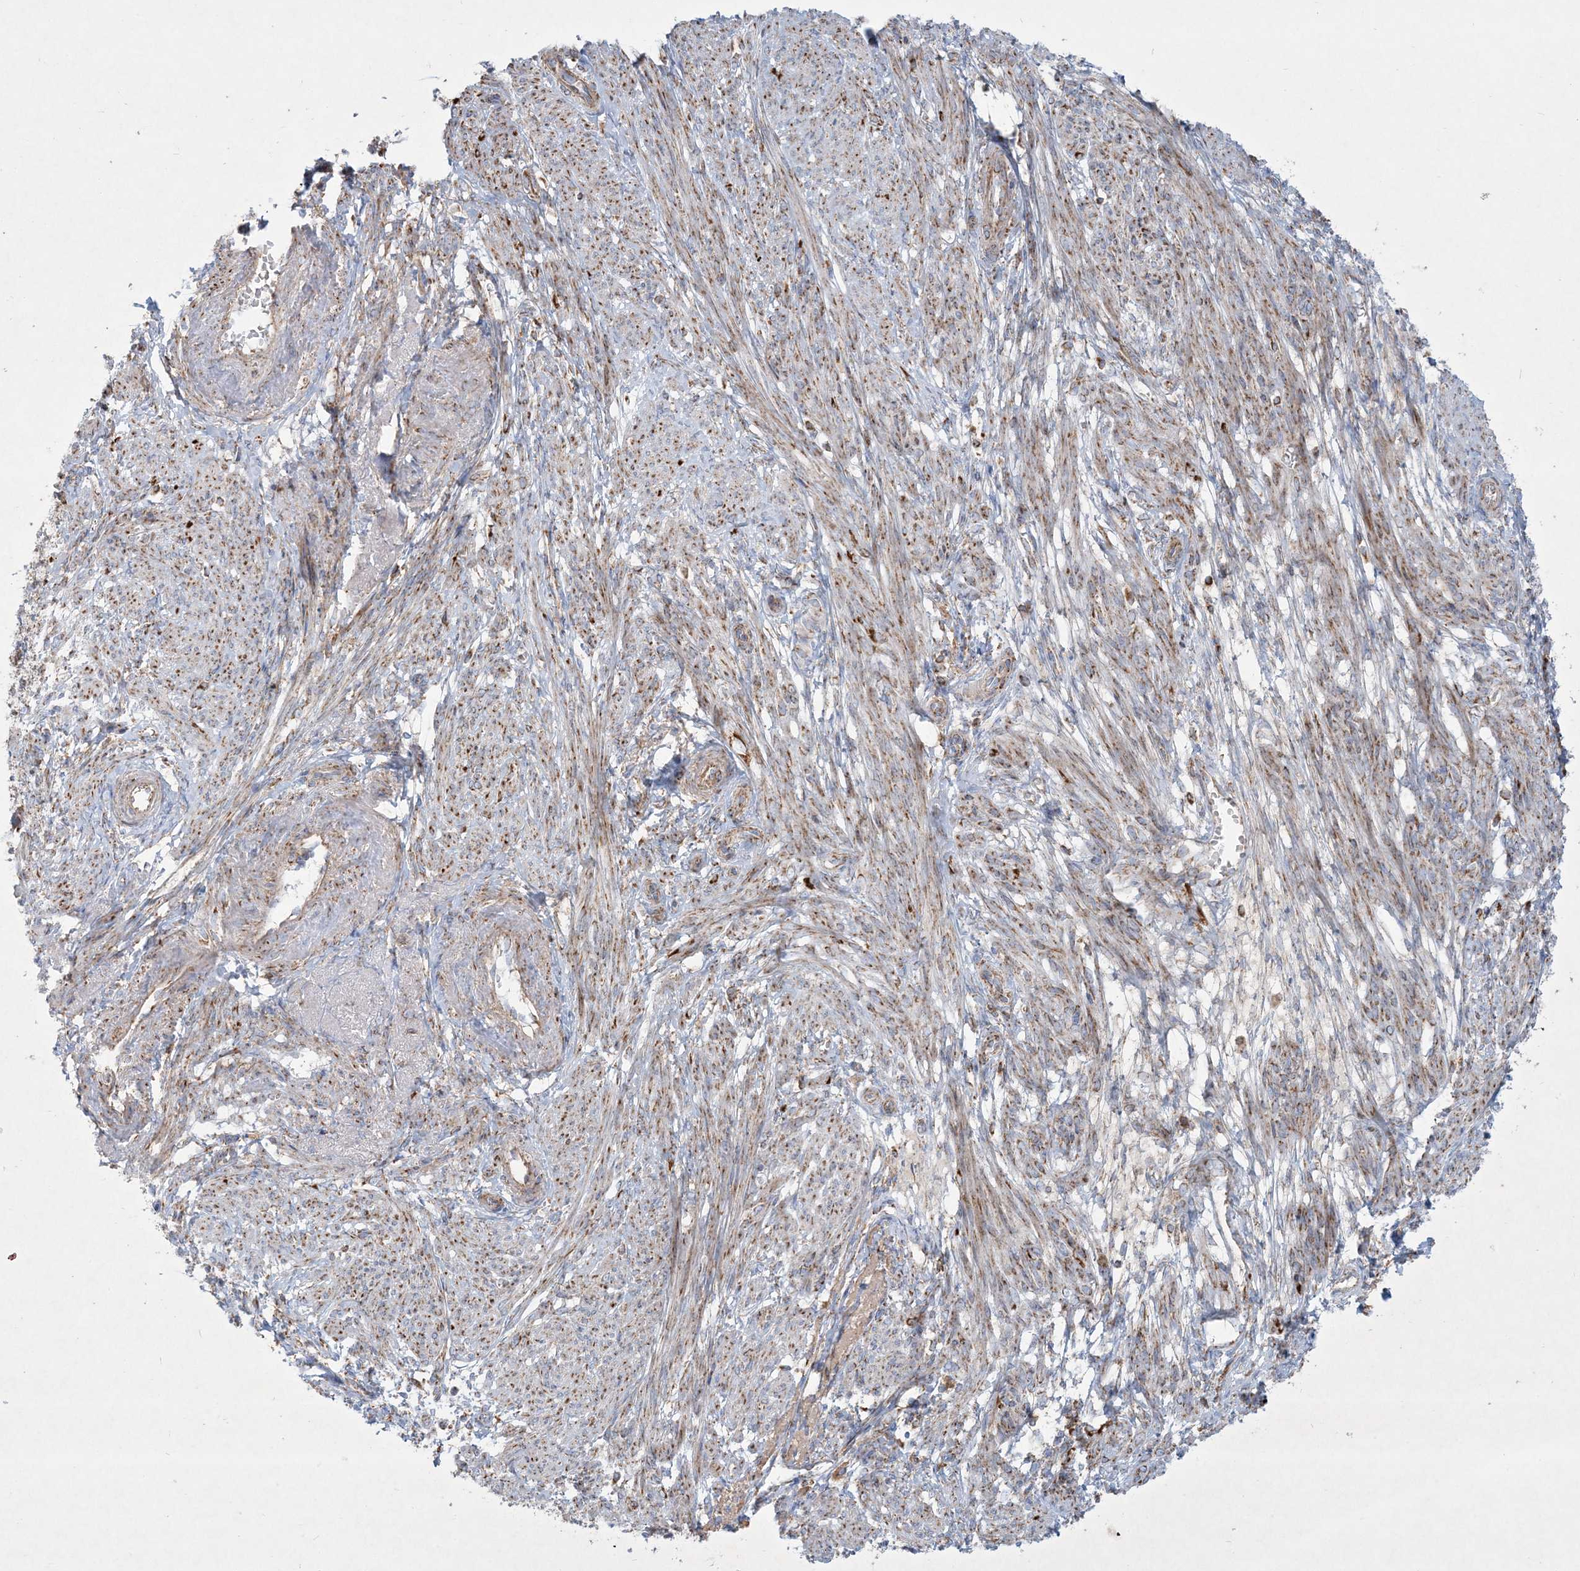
{"staining": {"intensity": "moderate", "quantity": ">75%", "location": "cytoplasmic/membranous"}, "tissue": "smooth muscle", "cell_type": "Smooth muscle cells", "image_type": "normal", "snomed": [{"axis": "morphology", "description": "Normal tissue, NOS"}, {"axis": "topography", "description": "Smooth muscle"}], "caption": "Immunohistochemistry (DAB (3,3'-diaminobenzidine)) staining of unremarkable smooth muscle demonstrates moderate cytoplasmic/membranous protein positivity in approximately >75% of smooth muscle cells.", "gene": "BEND4", "patient": {"sex": "female", "age": 39}}